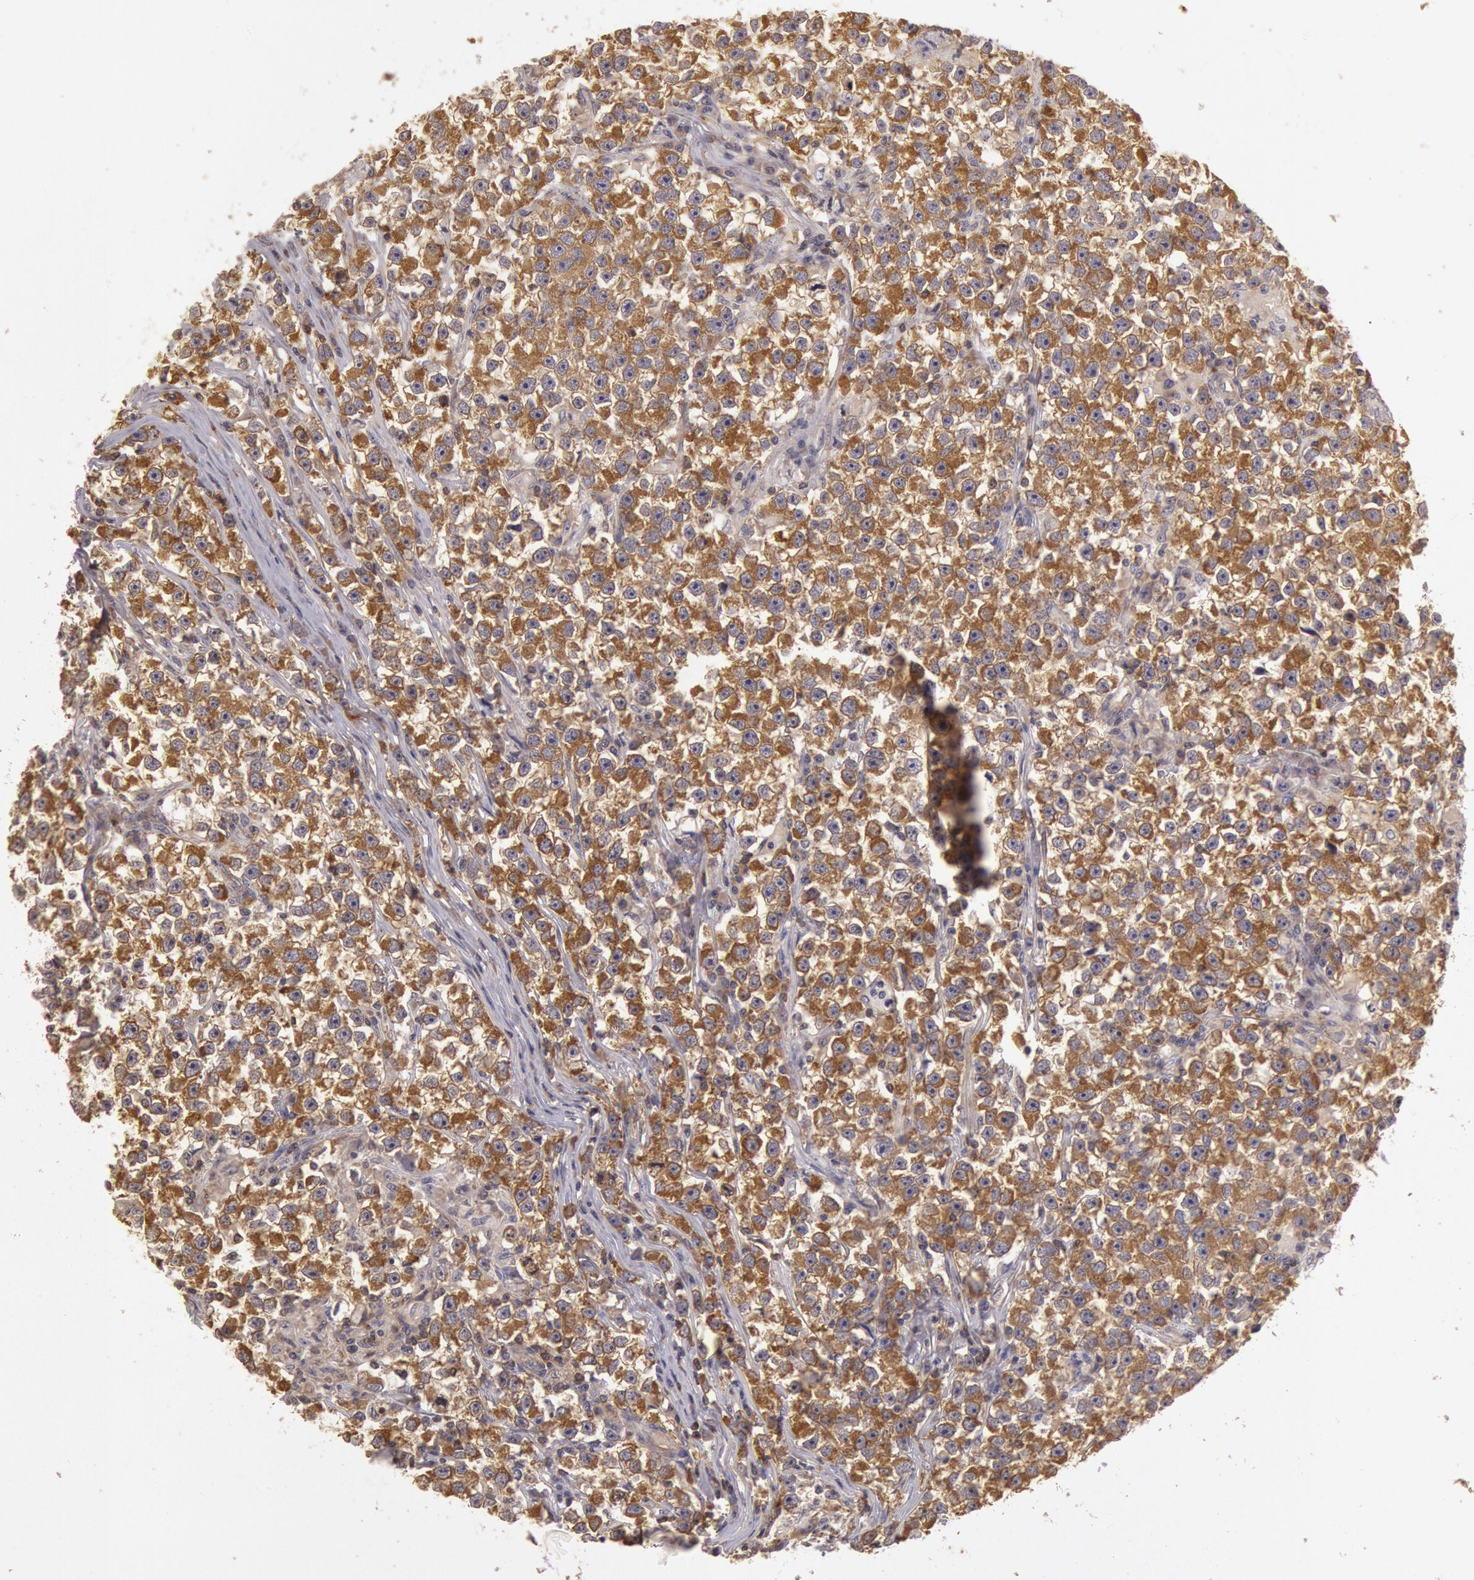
{"staining": {"intensity": "strong", "quantity": ">75%", "location": "cytoplasmic/membranous"}, "tissue": "testis cancer", "cell_type": "Tumor cells", "image_type": "cancer", "snomed": [{"axis": "morphology", "description": "Seminoma, NOS"}, {"axis": "topography", "description": "Testis"}], "caption": "Testis cancer (seminoma) stained with DAB (3,3'-diaminobenzidine) immunohistochemistry (IHC) displays high levels of strong cytoplasmic/membranous expression in about >75% of tumor cells. The protein is stained brown, and the nuclei are stained in blue (DAB (3,3'-diaminobenzidine) IHC with brightfield microscopy, high magnification).", "gene": "NMT2", "patient": {"sex": "male", "age": 33}}